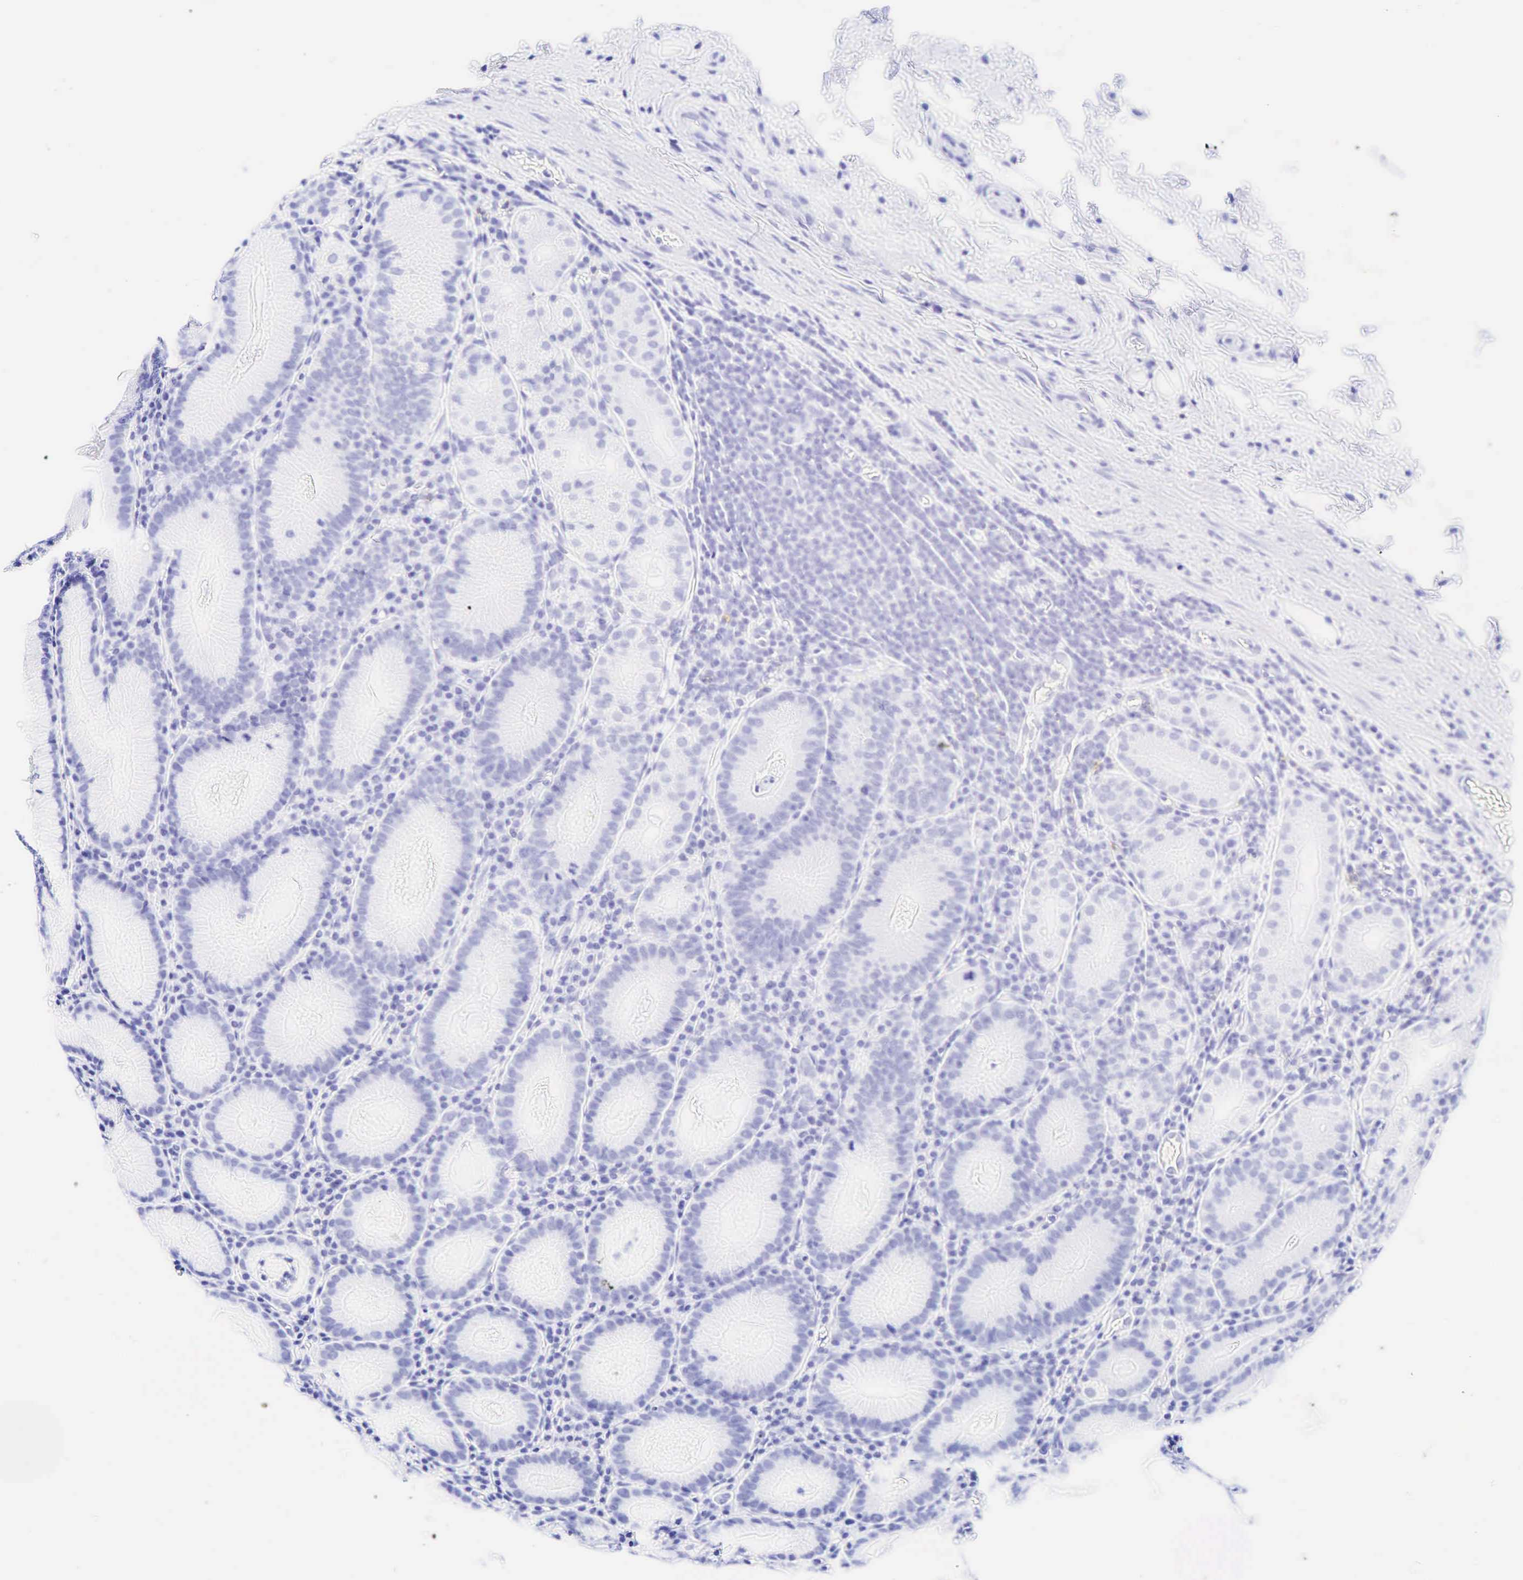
{"staining": {"intensity": "negative", "quantity": "none", "location": "none"}, "tissue": "stomach", "cell_type": "Glandular cells", "image_type": "normal", "snomed": [{"axis": "morphology", "description": "Normal tissue, NOS"}, {"axis": "topography", "description": "Stomach, lower"}], "caption": "Immunohistochemistry of benign human stomach exhibits no expression in glandular cells.", "gene": "CD99", "patient": {"sex": "female", "age": 43}}